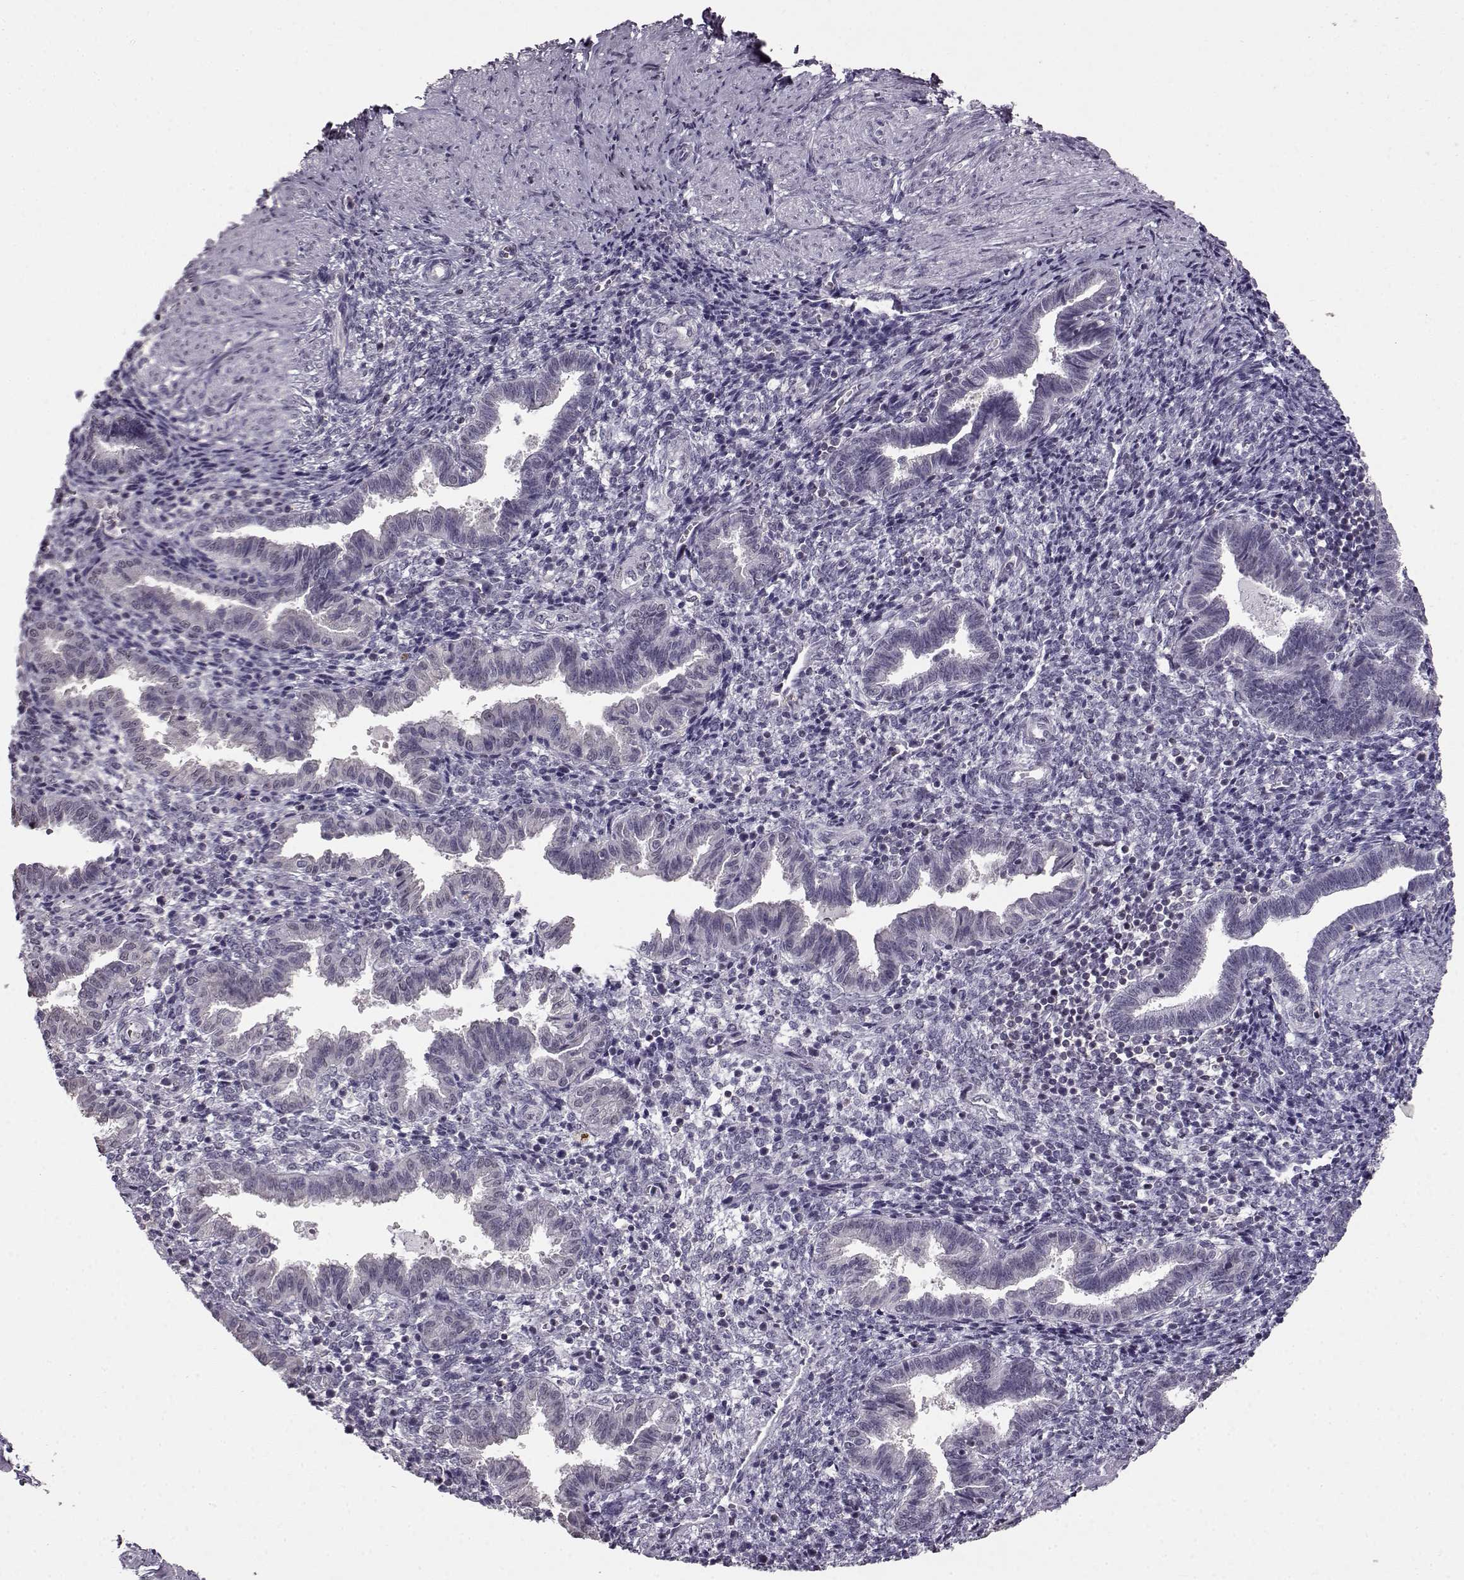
{"staining": {"intensity": "negative", "quantity": "none", "location": "none"}, "tissue": "endometrium", "cell_type": "Cells in endometrial stroma", "image_type": "normal", "snomed": [{"axis": "morphology", "description": "Normal tissue, NOS"}, {"axis": "topography", "description": "Endometrium"}], "caption": "Endometrium was stained to show a protein in brown. There is no significant staining in cells in endometrial stroma. (DAB immunohistochemistry with hematoxylin counter stain).", "gene": "RP1L1", "patient": {"sex": "female", "age": 37}}